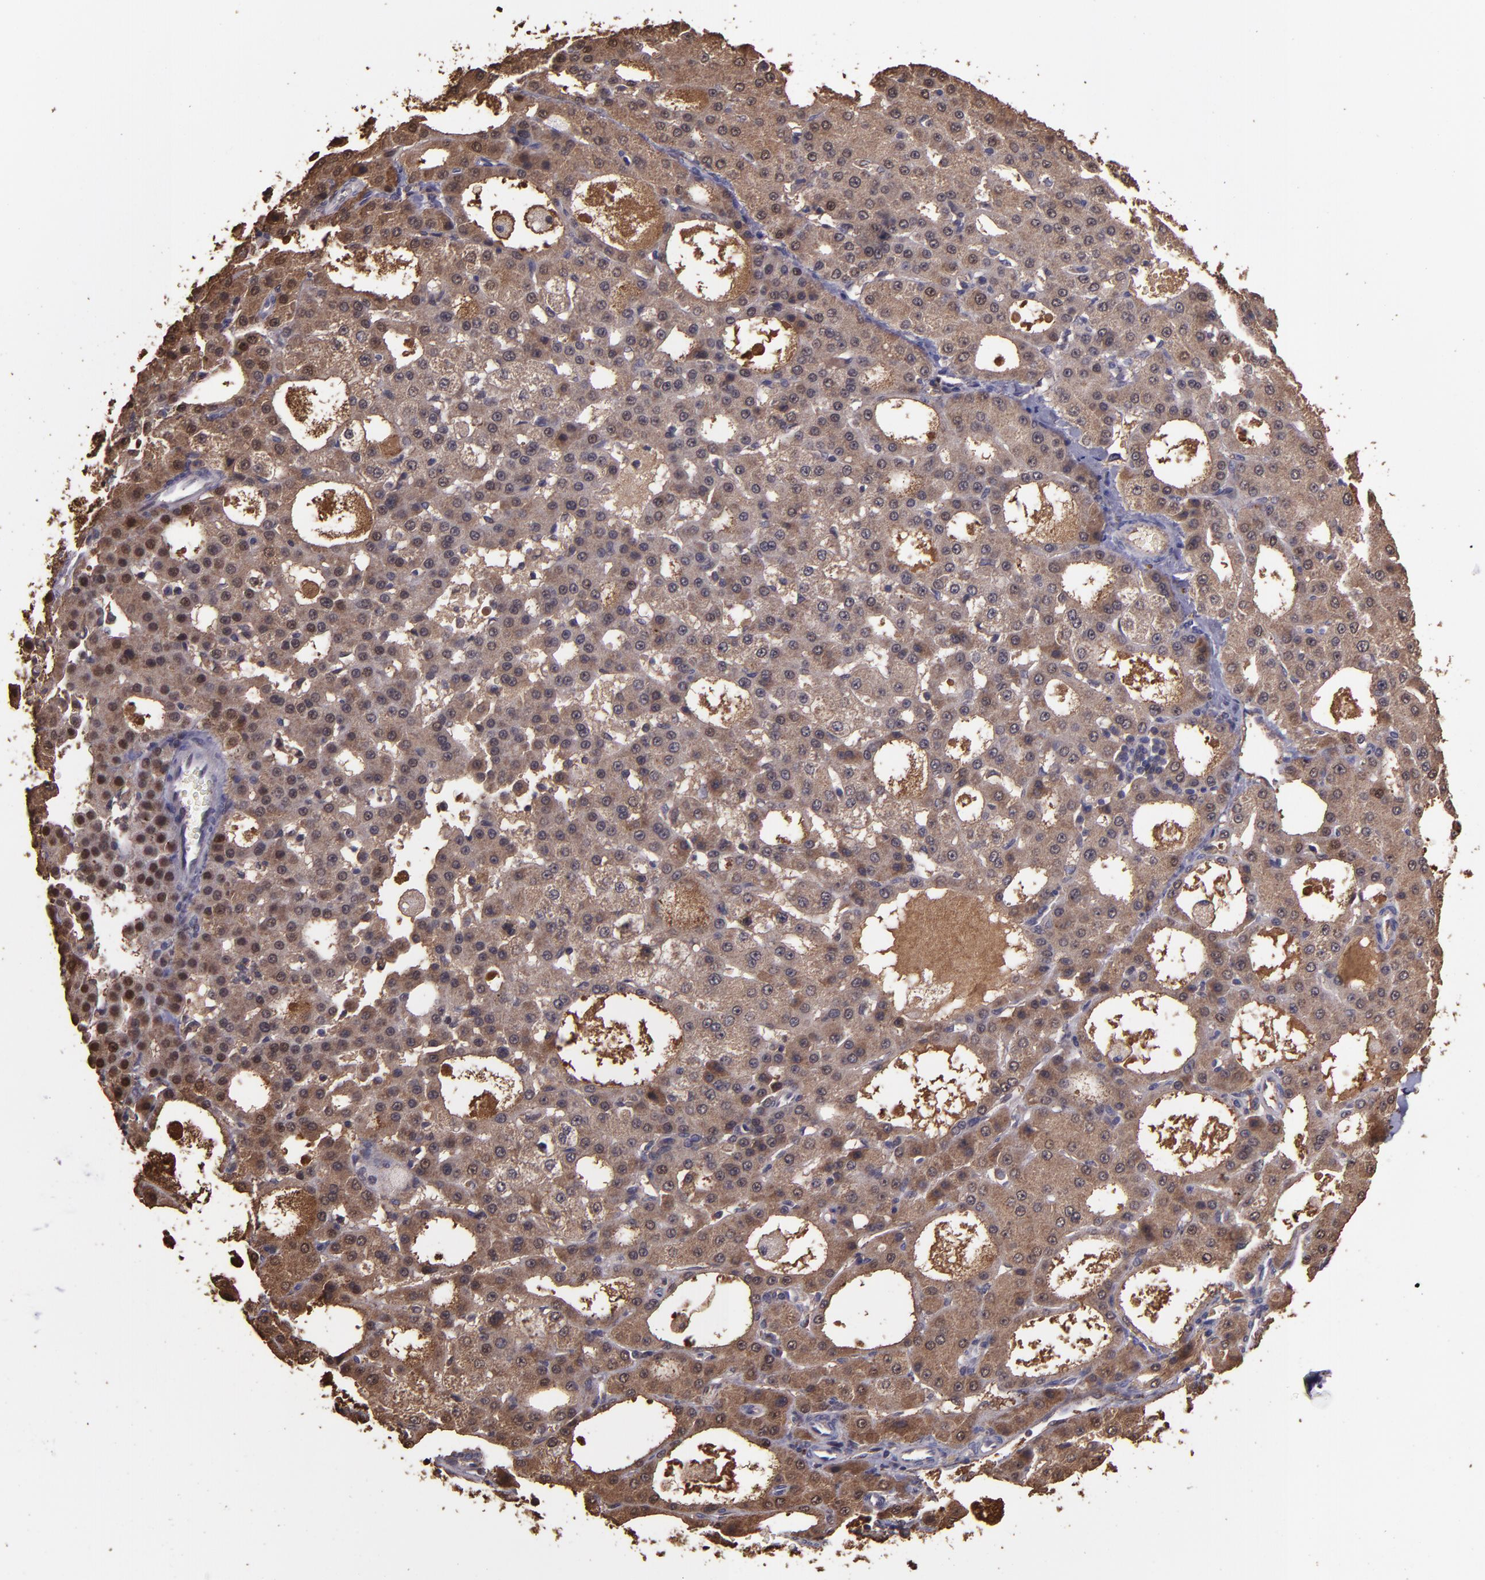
{"staining": {"intensity": "moderate", "quantity": ">75%", "location": "cytoplasmic/membranous"}, "tissue": "liver cancer", "cell_type": "Tumor cells", "image_type": "cancer", "snomed": [{"axis": "morphology", "description": "Carcinoma, Hepatocellular, NOS"}, {"axis": "topography", "description": "Liver"}], "caption": "IHC of human liver cancer reveals medium levels of moderate cytoplasmic/membranous positivity in approximately >75% of tumor cells.", "gene": "SERPINF2", "patient": {"sex": "male", "age": 47}}